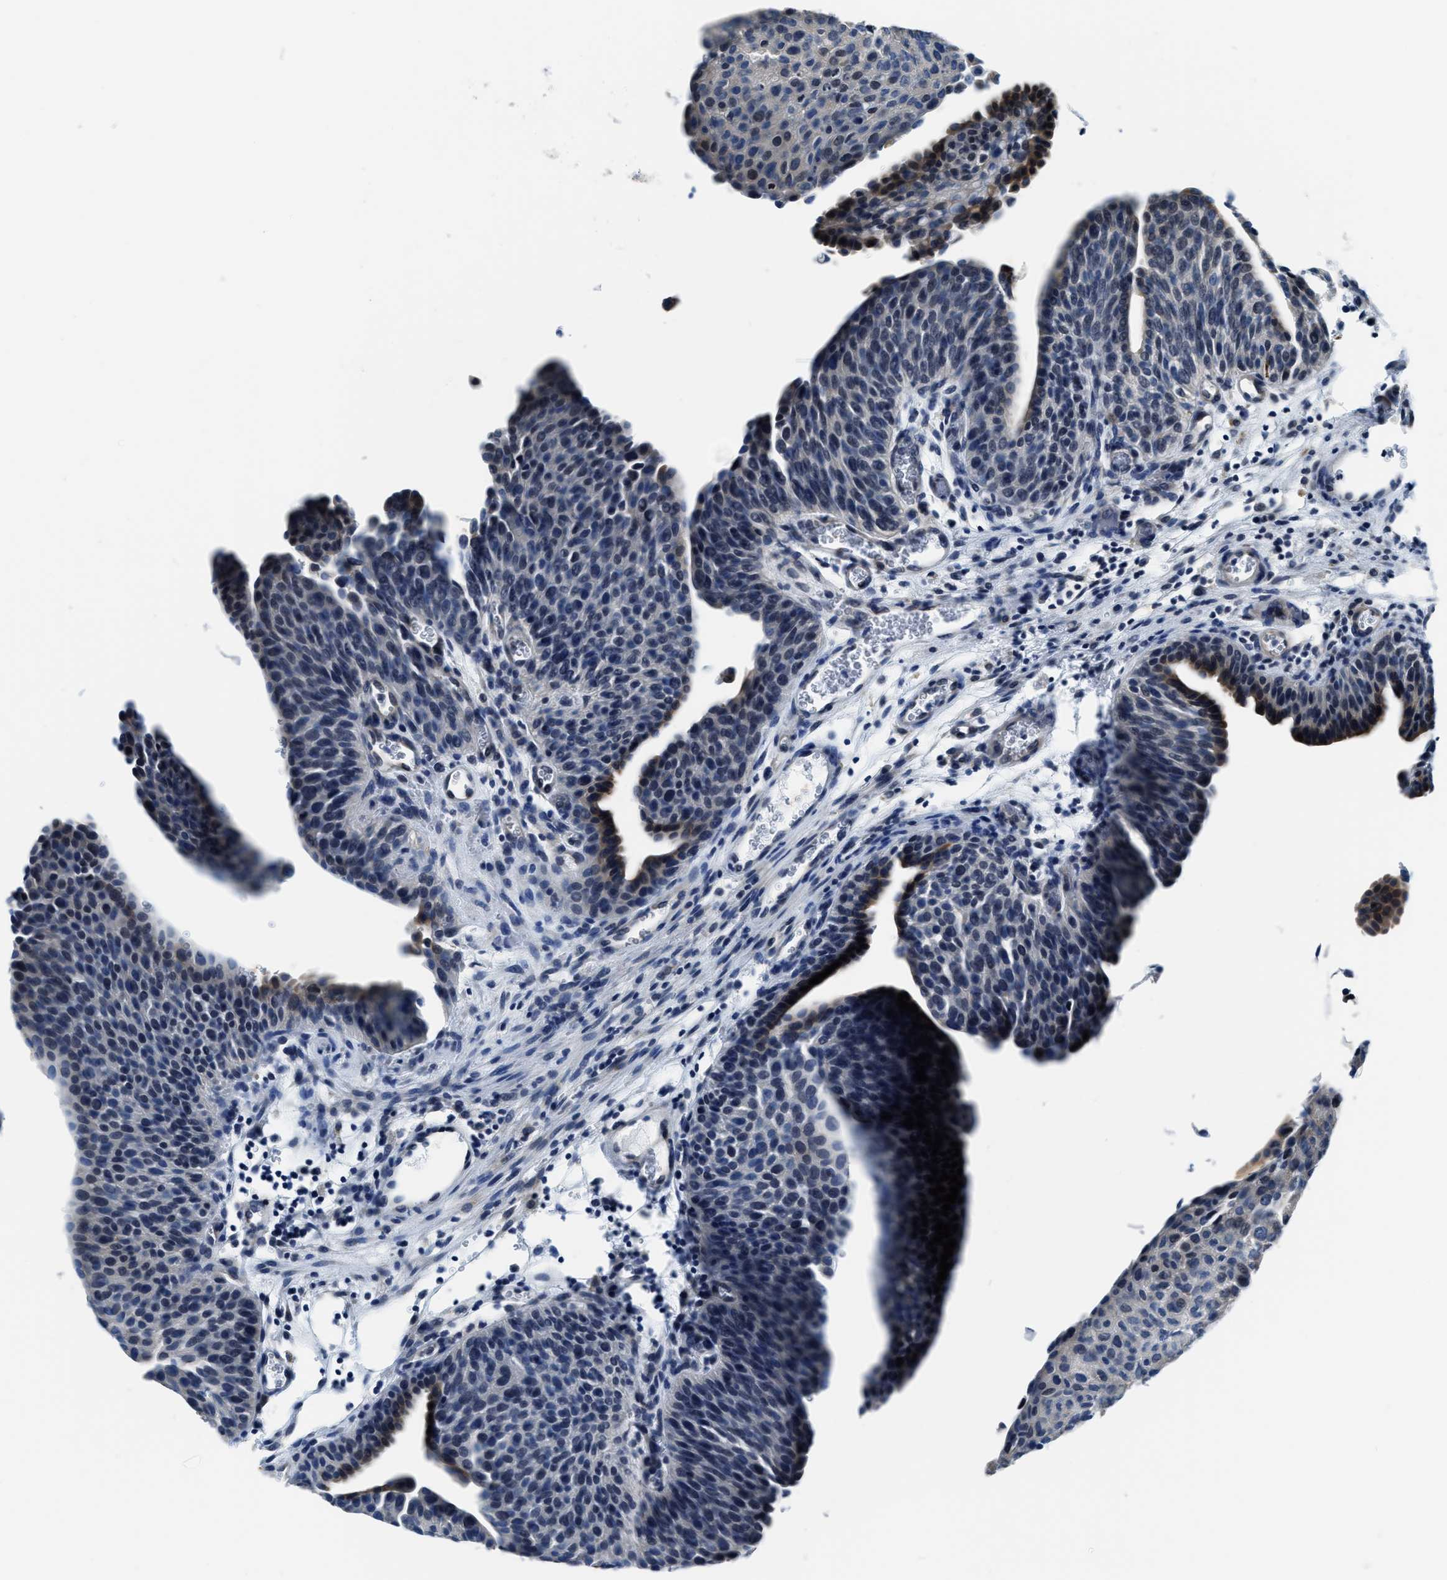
{"staining": {"intensity": "negative", "quantity": "none", "location": "none"}, "tissue": "urothelial cancer", "cell_type": "Tumor cells", "image_type": "cancer", "snomed": [{"axis": "morphology", "description": "Urothelial carcinoma, Low grade"}, {"axis": "morphology", "description": "Urothelial carcinoma, High grade"}, {"axis": "topography", "description": "Urinary bladder"}], "caption": "Image shows no significant protein positivity in tumor cells of urothelial cancer.", "gene": "ASZ1", "patient": {"sex": "male", "age": 35}}